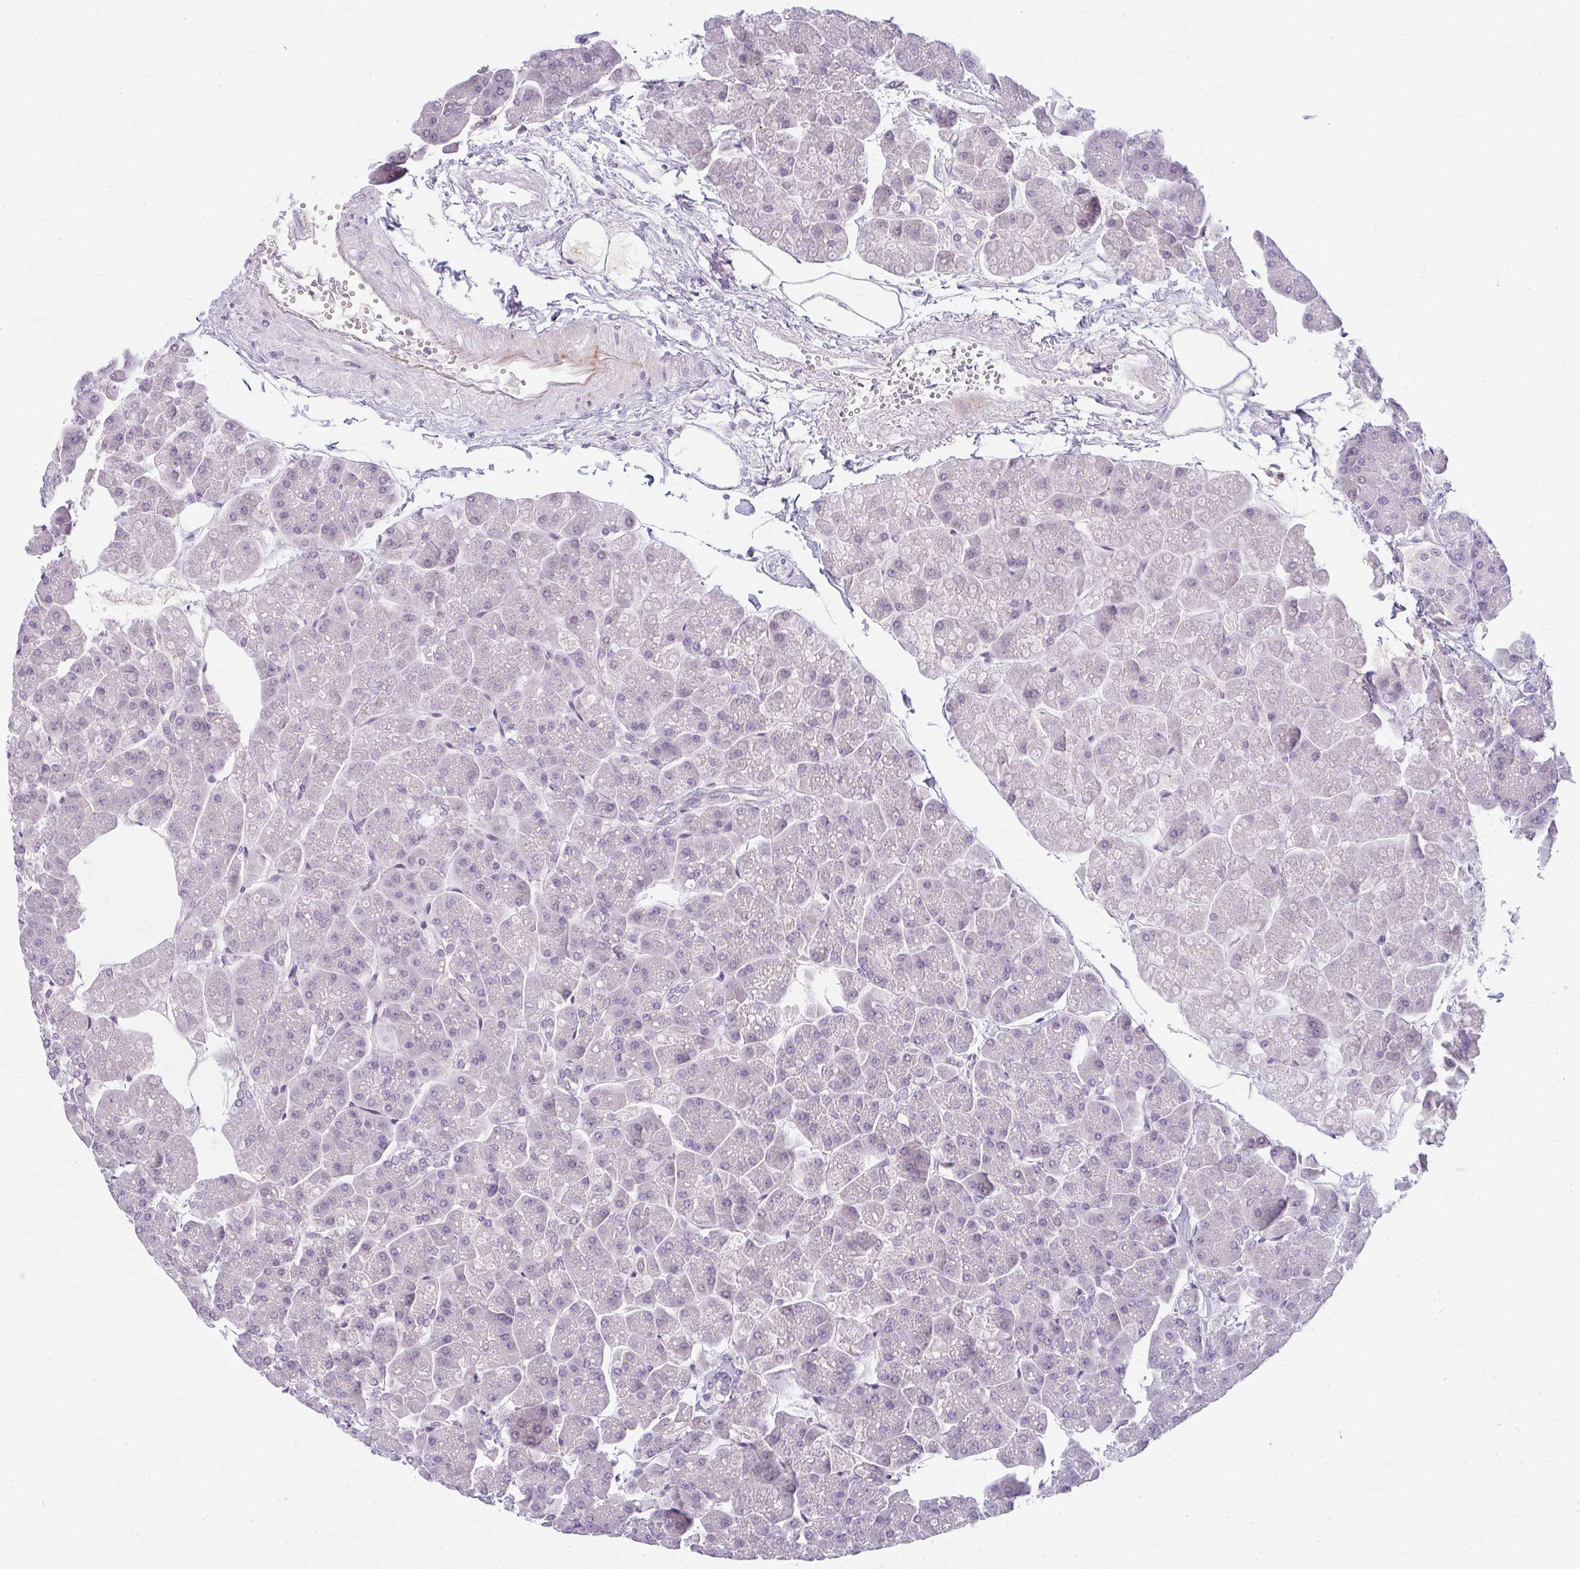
{"staining": {"intensity": "negative", "quantity": "none", "location": "none"}, "tissue": "pancreas", "cell_type": "Exocrine glandular cells", "image_type": "normal", "snomed": [{"axis": "morphology", "description": "Normal tissue, NOS"}, {"axis": "topography", "description": "Pancreas"}, {"axis": "topography", "description": "Peripheral nerve tissue"}], "caption": "IHC of normal human pancreas displays no positivity in exocrine glandular cells. The staining was performed using DAB (3,3'-diaminobenzidine) to visualize the protein expression in brown, while the nuclei were stained in blue with hematoxylin (Magnification: 20x).", "gene": "PPP1R3G", "patient": {"sex": "male", "age": 54}}